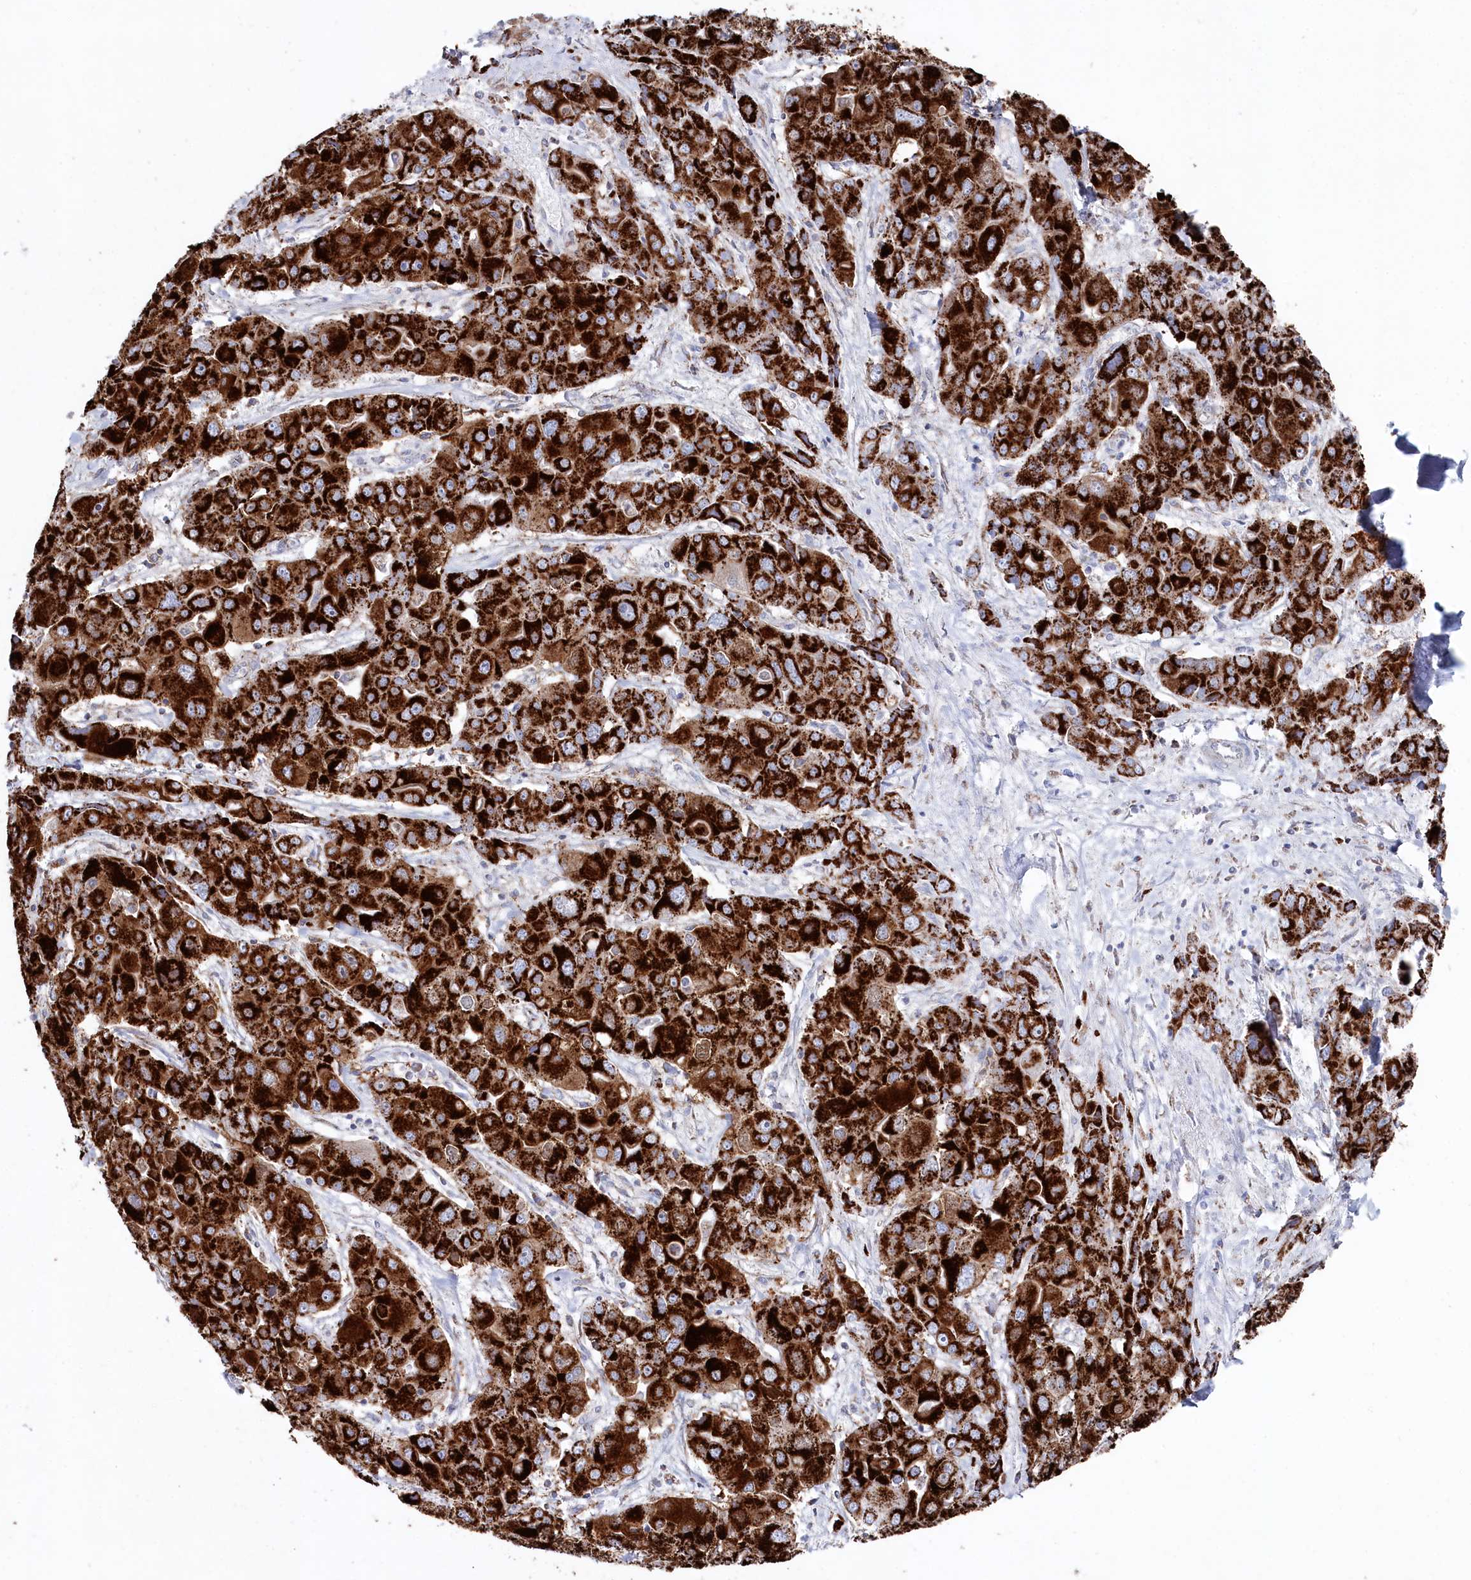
{"staining": {"intensity": "strong", "quantity": ">75%", "location": "cytoplasmic/membranous"}, "tissue": "liver cancer", "cell_type": "Tumor cells", "image_type": "cancer", "snomed": [{"axis": "morphology", "description": "Cholangiocarcinoma"}, {"axis": "topography", "description": "Liver"}], "caption": "Immunohistochemistry histopathology image of neoplastic tissue: liver cancer (cholangiocarcinoma) stained using immunohistochemistry reveals high levels of strong protein expression localized specifically in the cytoplasmic/membranous of tumor cells, appearing as a cytoplasmic/membranous brown color.", "gene": "GLS2", "patient": {"sex": "male", "age": 67}}